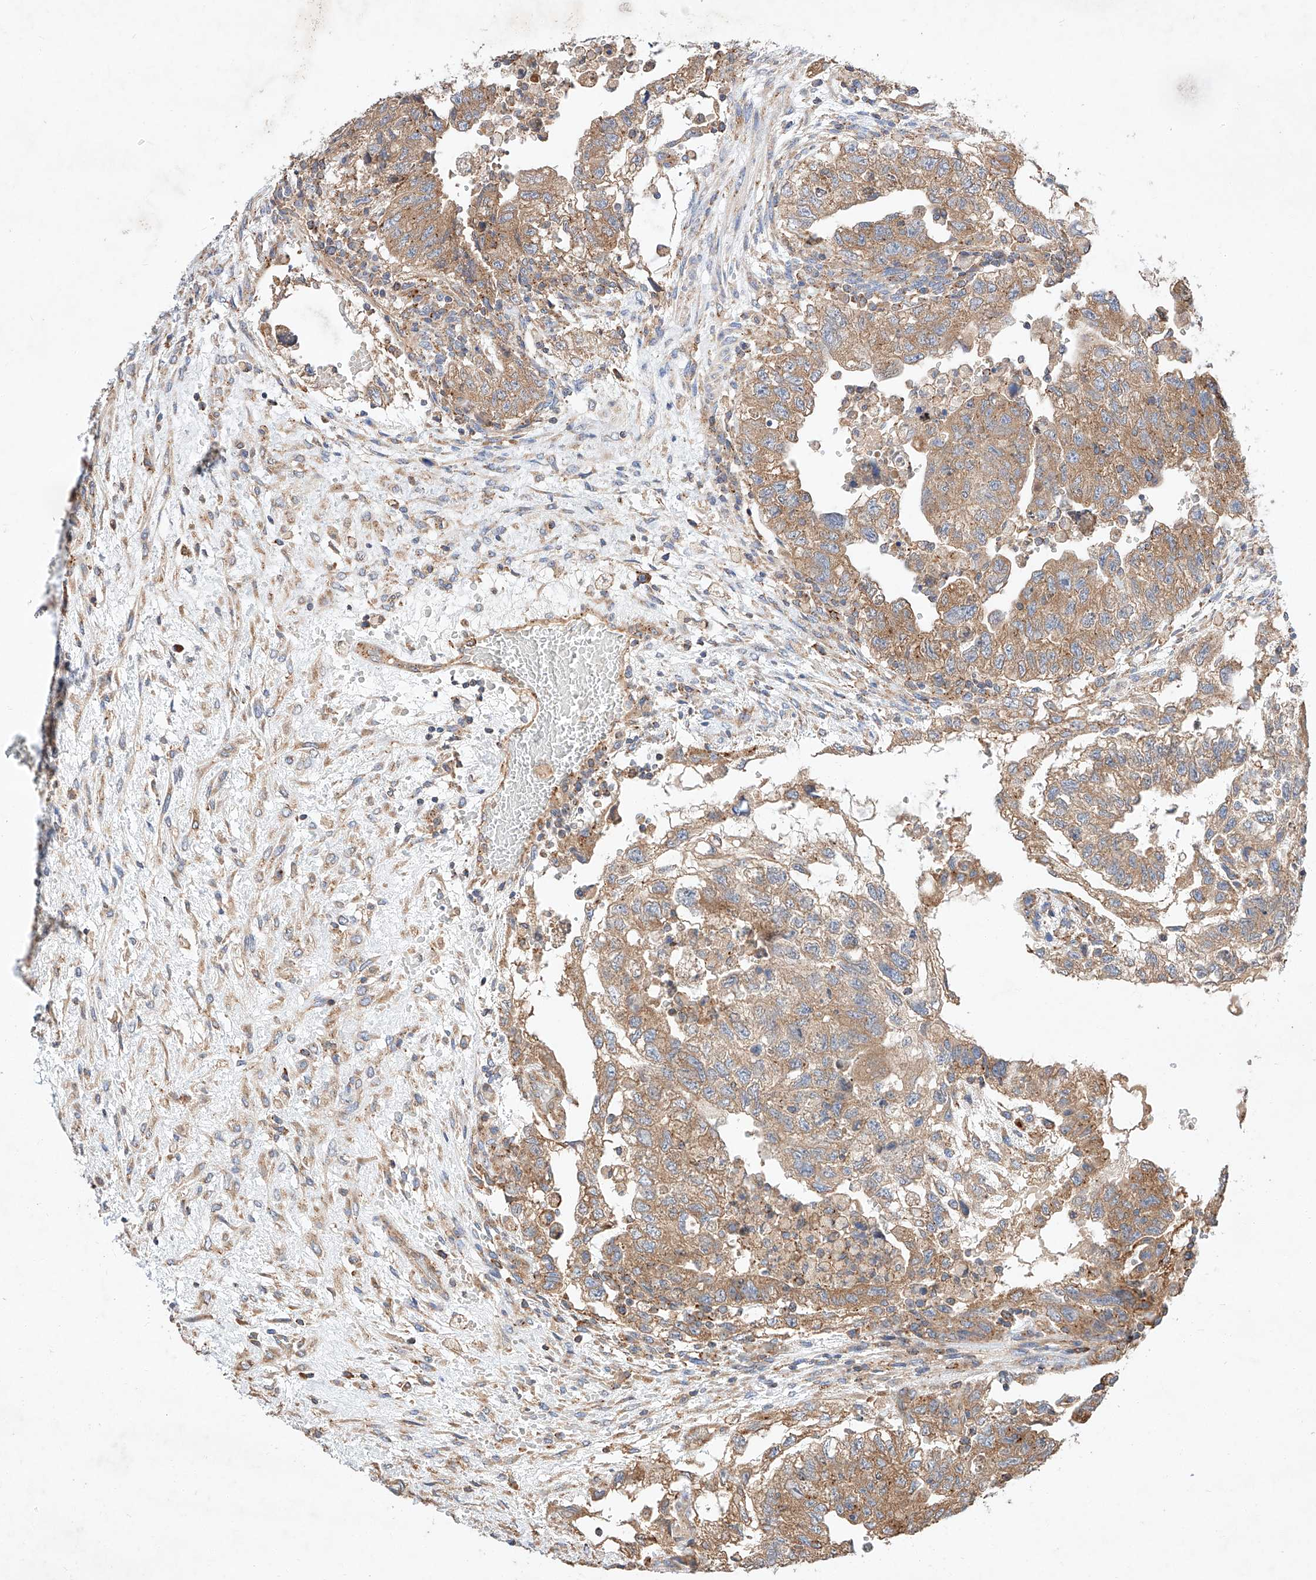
{"staining": {"intensity": "moderate", "quantity": ">75%", "location": "cytoplasmic/membranous"}, "tissue": "testis cancer", "cell_type": "Tumor cells", "image_type": "cancer", "snomed": [{"axis": "morphology", "description": "Carcinoma, Embryonal, NOS"}, {"axis": "topography", "description": "Testis"}], "caption": "Testis embryonal carcinoma tissue exhibits moderate cytoplasmic/membranous staining in about >75% of tumor cells, visualized by immunohistochemistry.", "gene": "C6orf118", "patient": {"sex": "male", "age": 36}}